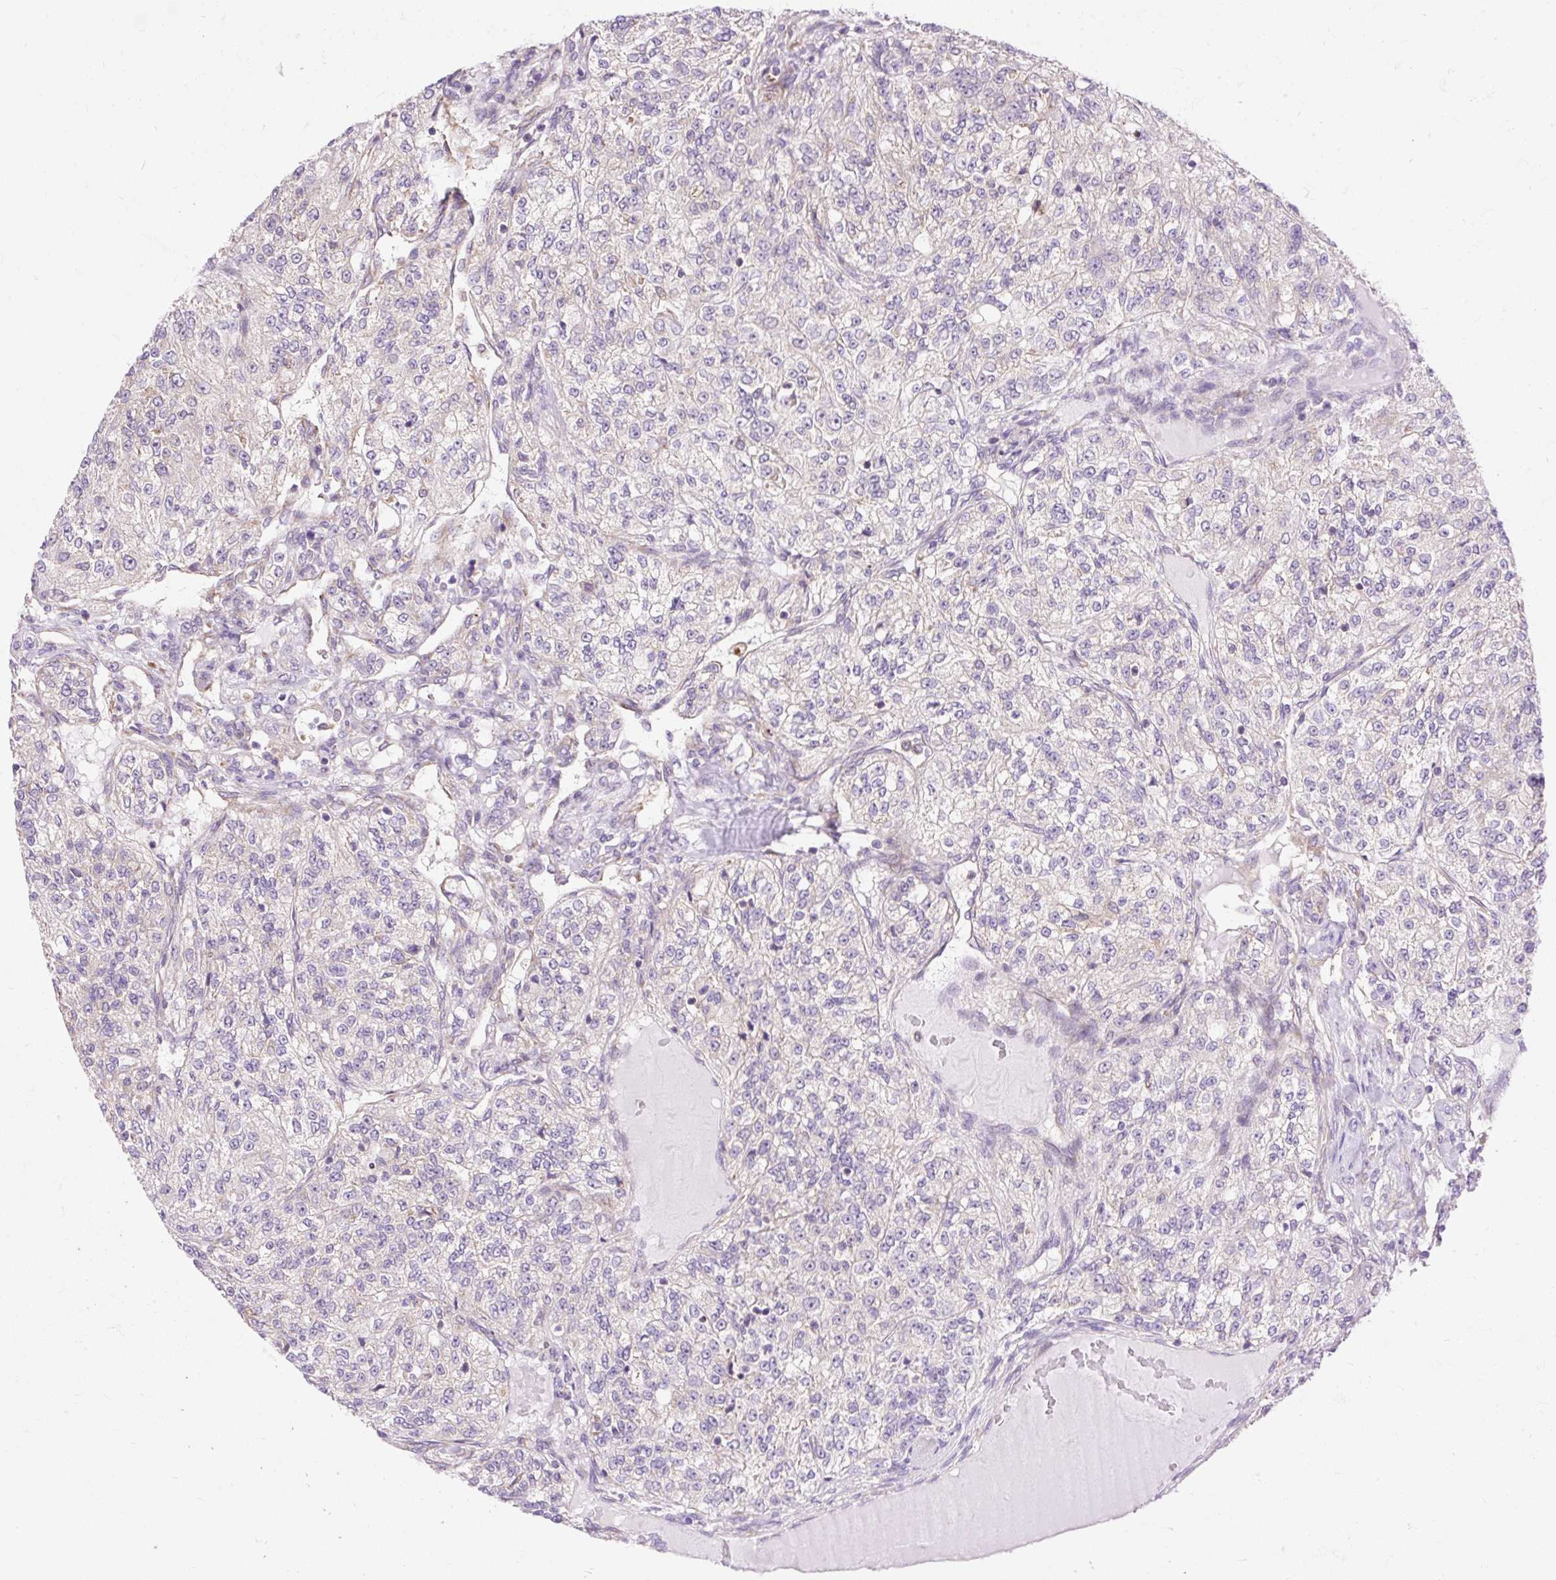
{"staining": {"intensity": "negative", "quantity": "none", "location": "none"}, "tissue": "renal cancer", "cell_type": "Tumor cells", "image_type": "cancer", "snomed": [{"axis": "morphology", "description": "Adenocarcinoma, NOS"}, {"axis": "topography", "description": "Kidney"}], "caption": "Immunohistochemistry (IHC) image of renal cancer stained for a protein (brown), which demonstrates no staining in tumor cells.", "gene": "GPR45", "patient": {"sex": "female", "age": 63}}